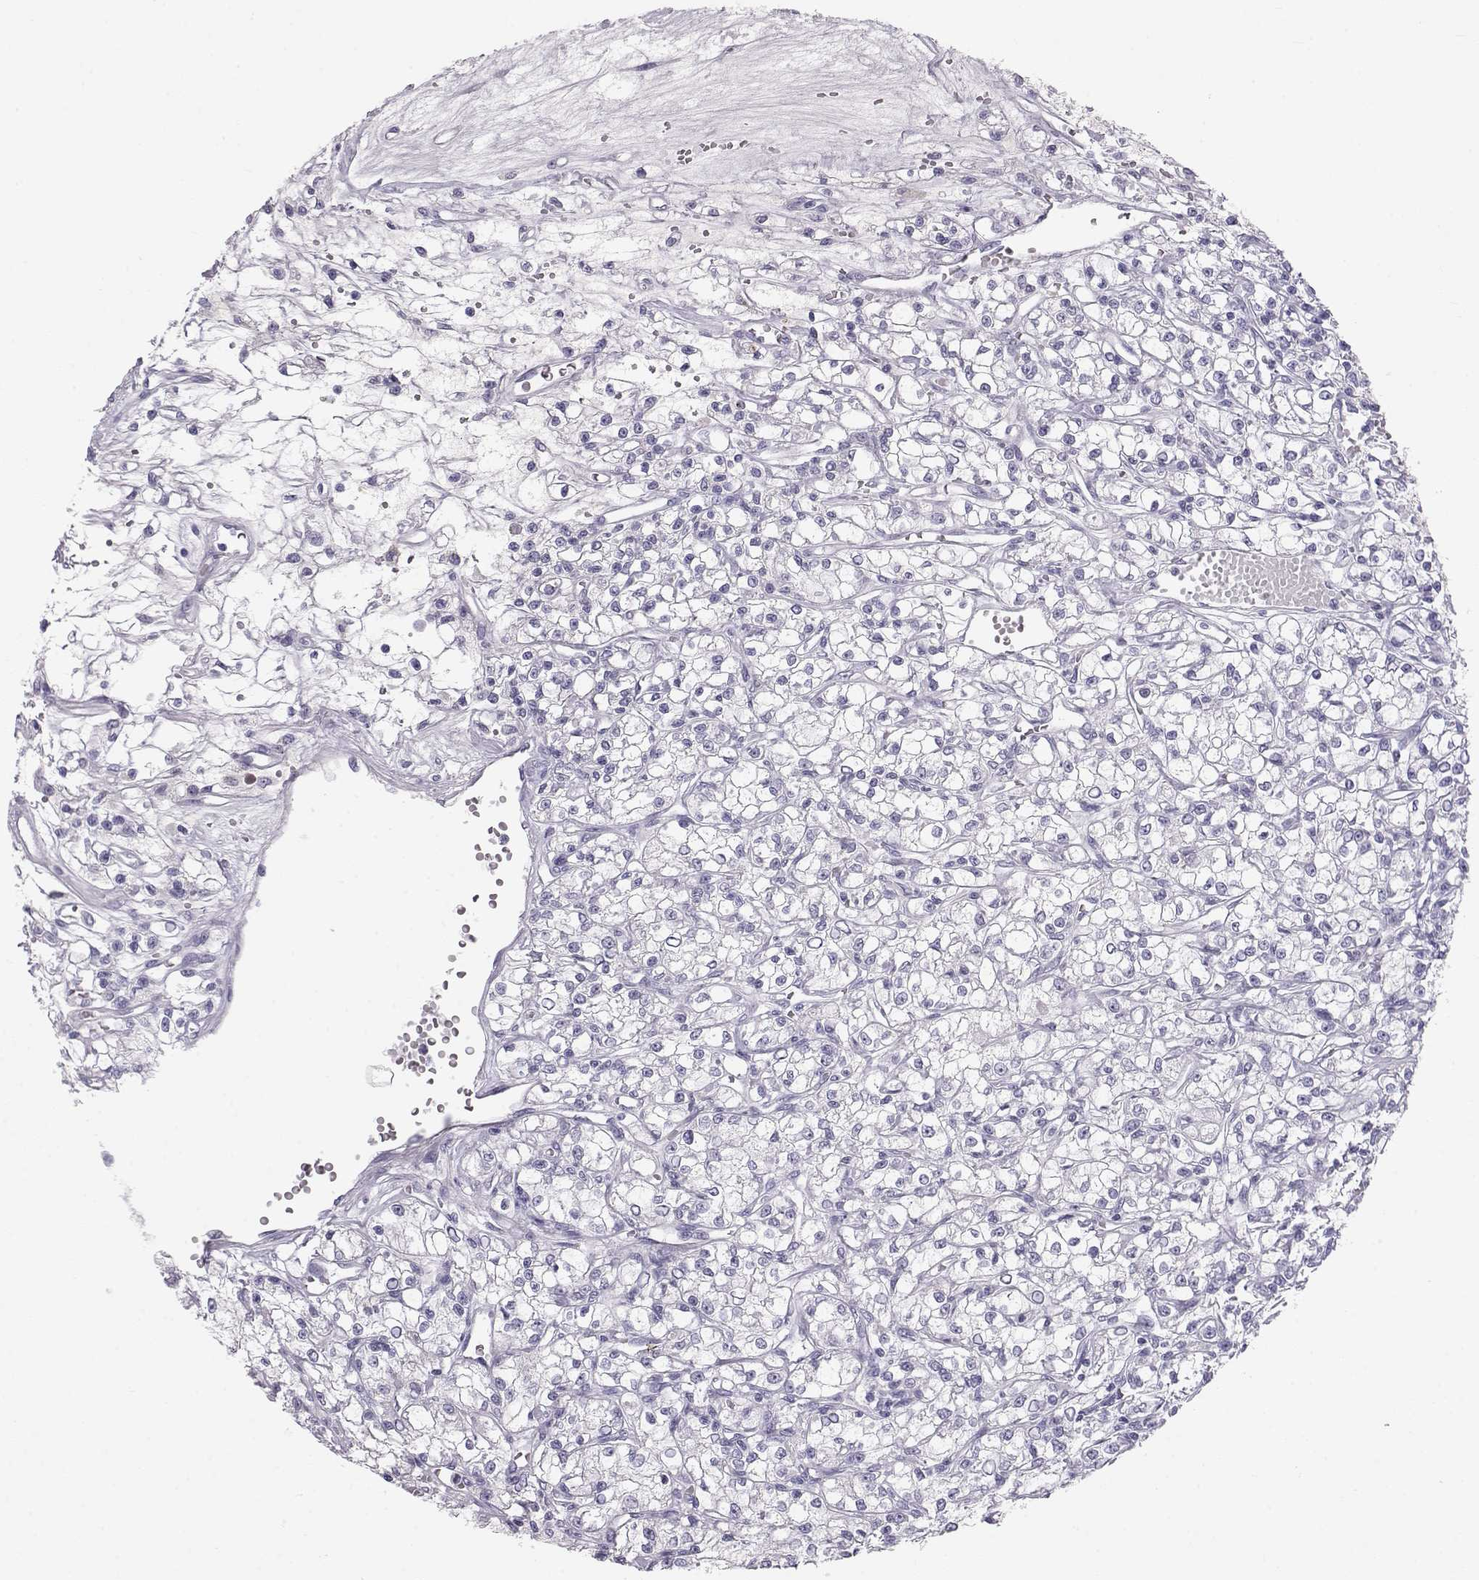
{"staining": {"intensity": "negative", "quantity": "none", "location": "none"}, "tissue": "renal cancer", "cell_type": "Tumor cells", "image_type": "cancer", "snomed": [{"axis": "morphology", "description": "Adenocarcinoma, NOS"}, {"axis": "topography", "description": "Kidney"}], "caption": "Tumor cells show no significant protein staining in renal adenocarcinoma.", "gene": "GPR26", "patient": {"sex": "female", "age": 59}}